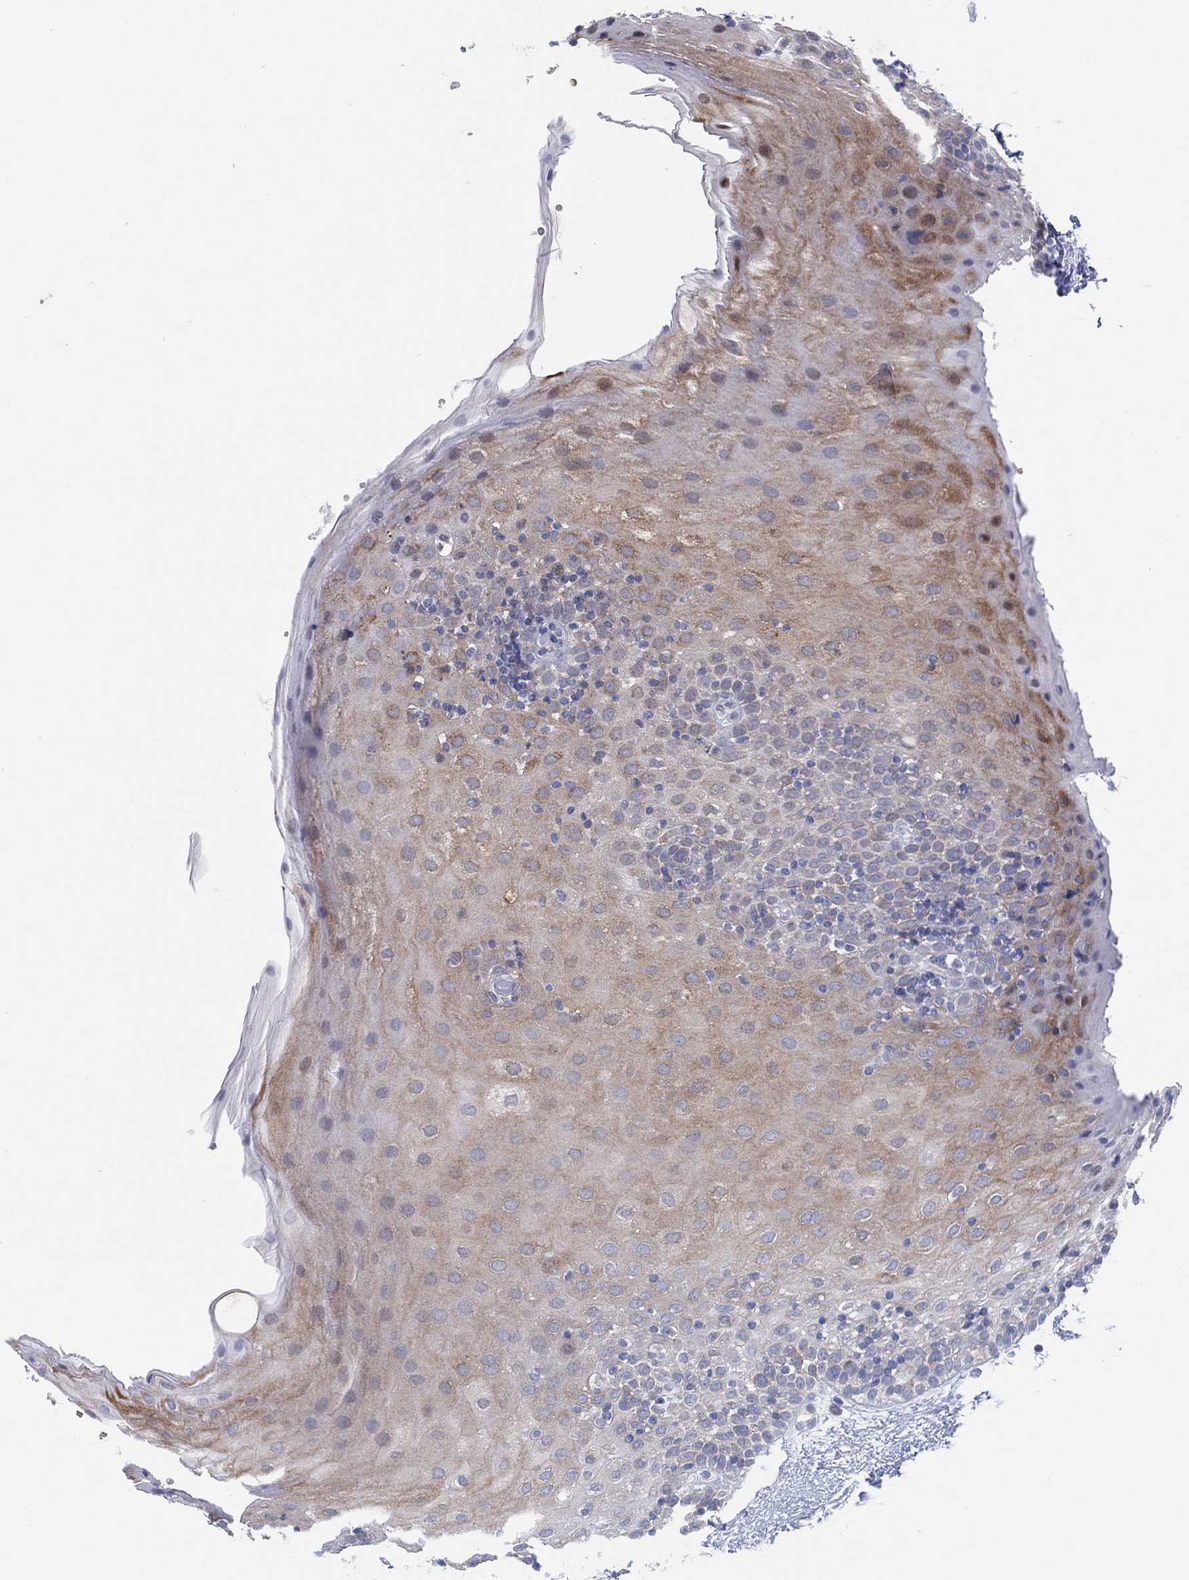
{"staining": {"intensity": "moderate", "quantity": "<25%", "location": "cytoplasmic/membranous"}, "tissue": "oral mucosa", "cell_type": "Squamous epithelial cells", "image_type": "normal", "snomed": [{"axis": "morphology", "description": "Normal tissue, NOS"}, {"axis": "topography", "description": "Oral tissue"}], "caption": "This histopathology image exhibits normal oral mucosa stained with immunohistochemistry to label a protein in brown. The cytoplasmic/membranous of squamous epithelial cells show moderate positivity for the protein. Nuclei are counter-stained blue.", "gene": "HEATR4", "patient": {"sex": "male", "age": 72}}